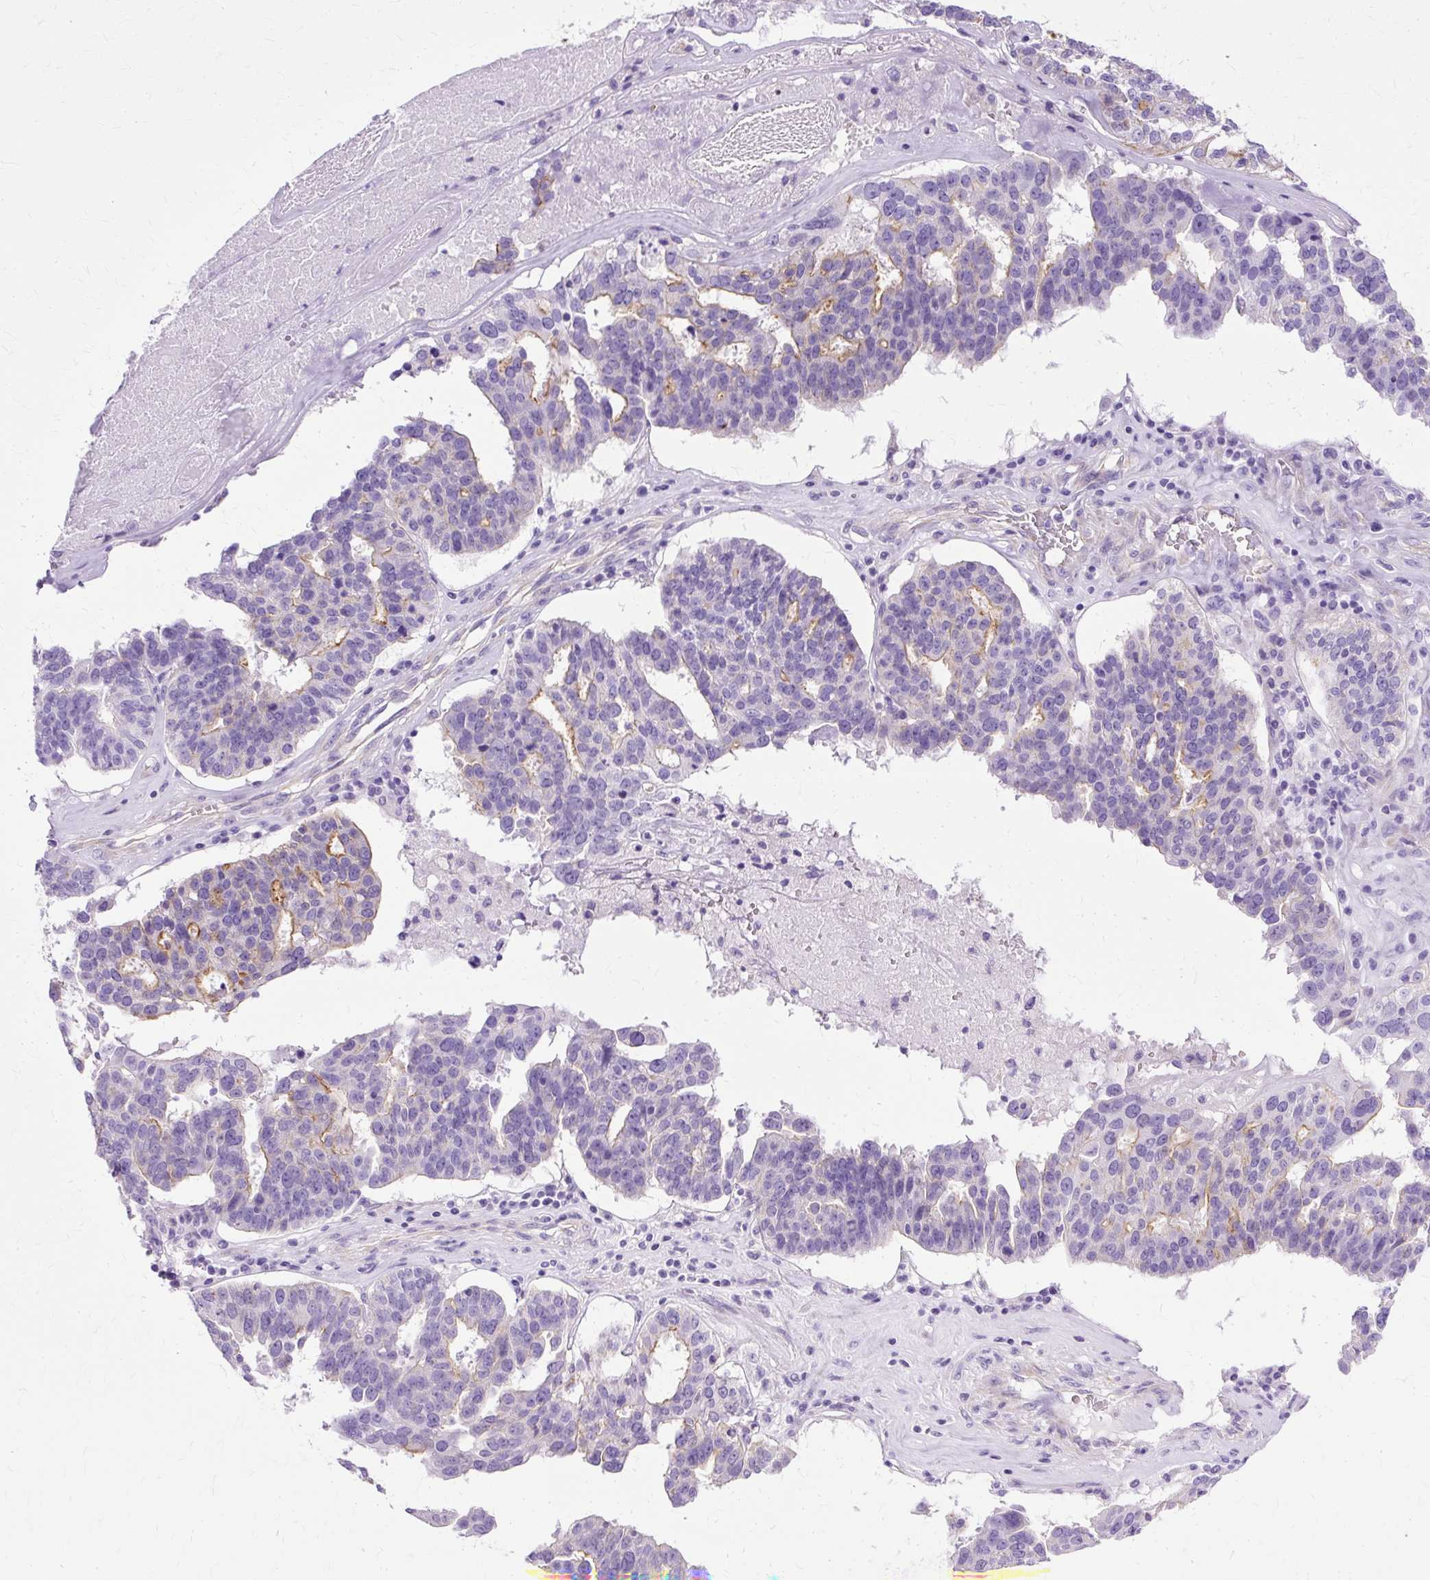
{"staining": {"intensity": "moderate", "quantity": "<25%", "location": "cytoplasmic/membranous"}, "tissue": "ovarian cancer", "cell_type": "Tumor cells", "image_type": "cancer", "snomed": [{"axis": "morphology", "description": "Cystadenocarcinoma, serous, NOS"}, {"axis": "topography", "description": "Ovary"}], "caption": "Immunohistochemistry of human ovarian serous cystadenocarcinoma displays low levels of moderate cytoplasmic/membranous staining in about <25% of tumor cells.", "gene": "MYO6", "patient": {"sex": "female", "age": 59}}